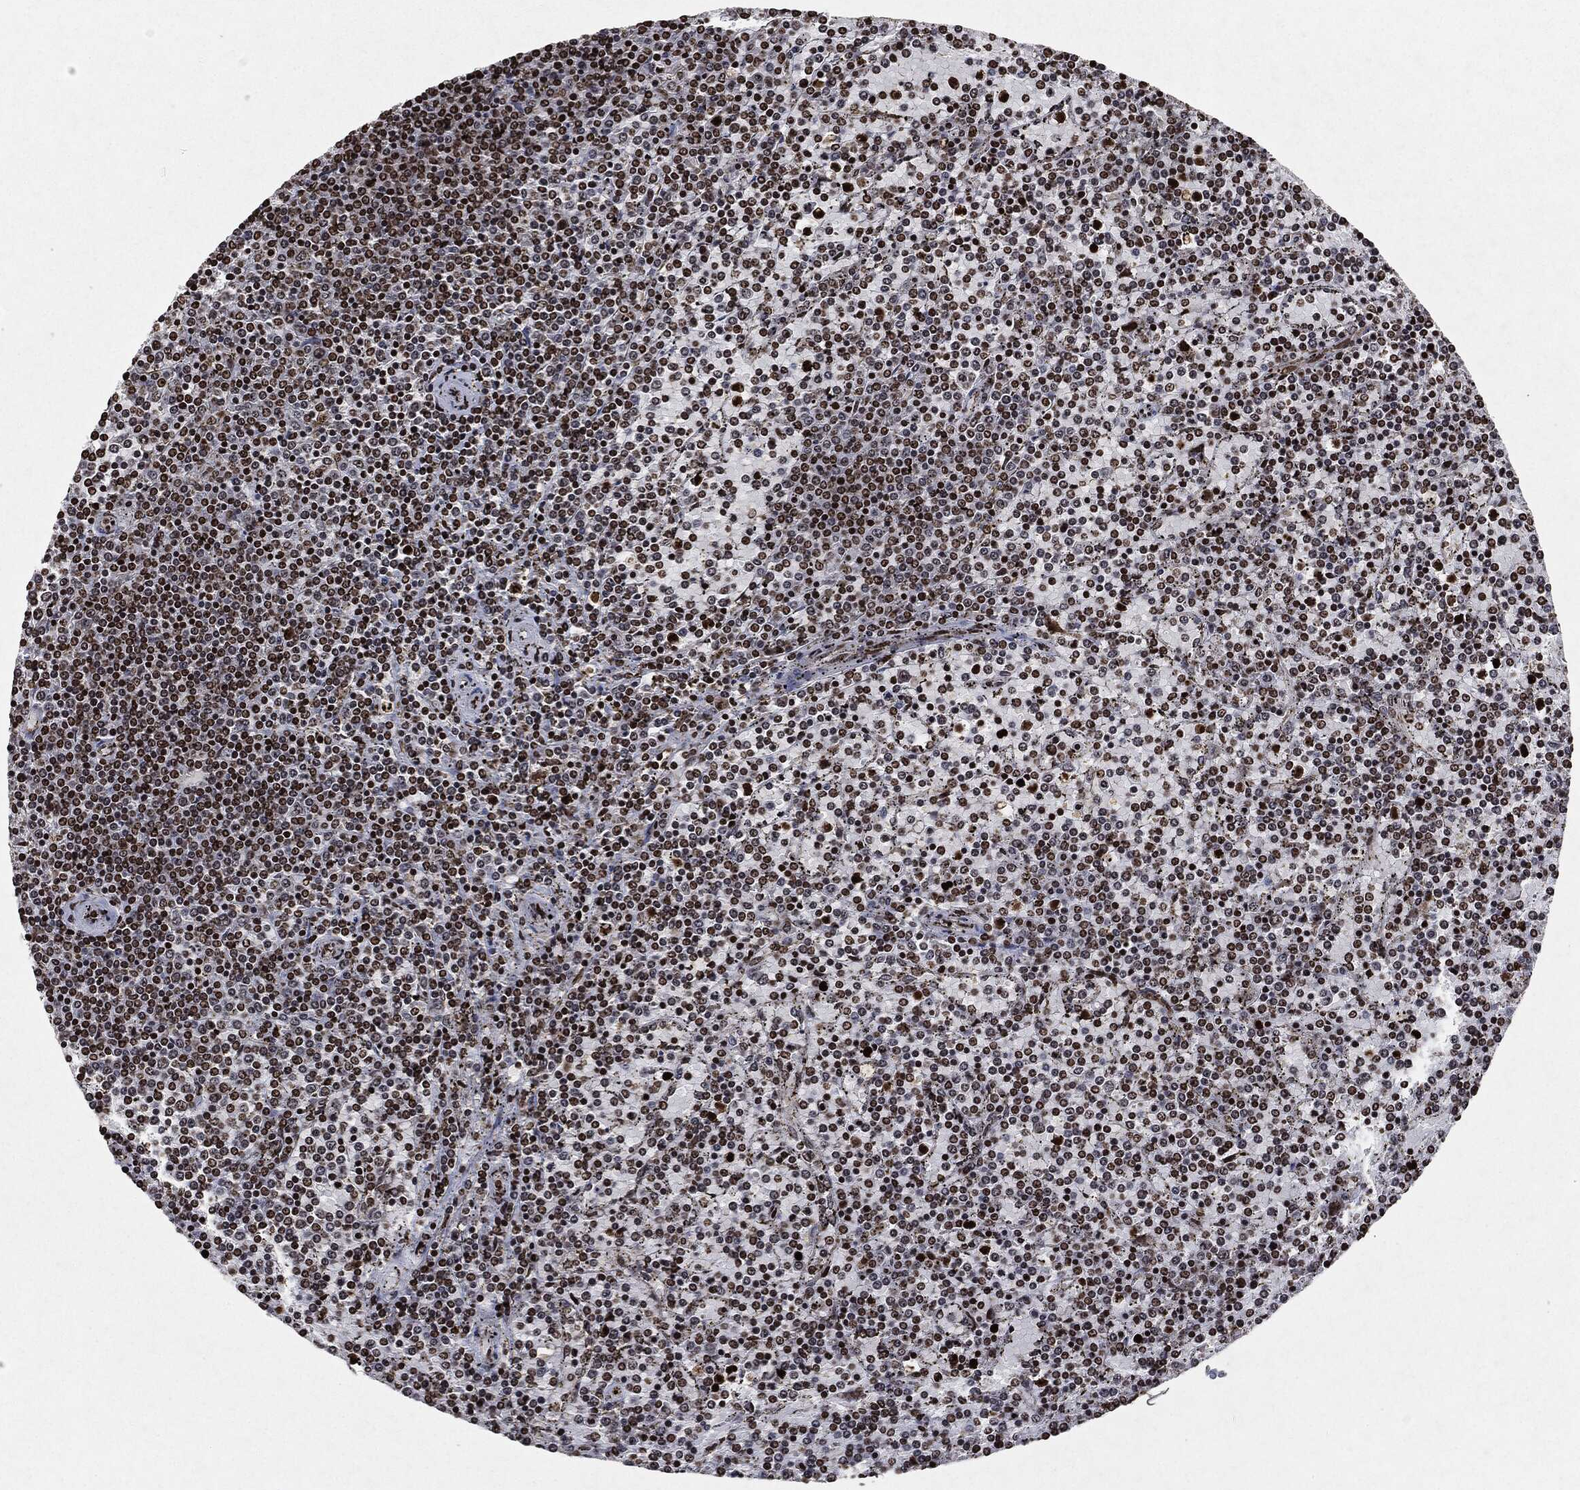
{"staining": {"intensity": "moderate", "quantity": ">75%", "location": "nuclear"}, "tissue": "lymphoma", "cell_type": "Tumor cells", "image_type": "cancer", "snomed": [{"axis": "morphology", "description": "Malignant lymphoma, non-Hodgkin's type, Low grade"}, {"axis": "topography", "description": "Spleen"}], "caption": "Immunohistochemistry (IHC) of human lymphoma demonstrates medium levels of moderate nuclear staining in about >75% of tumor cells.", "gene": "JUN", "patient": {"sex": "female", "age": 77}}